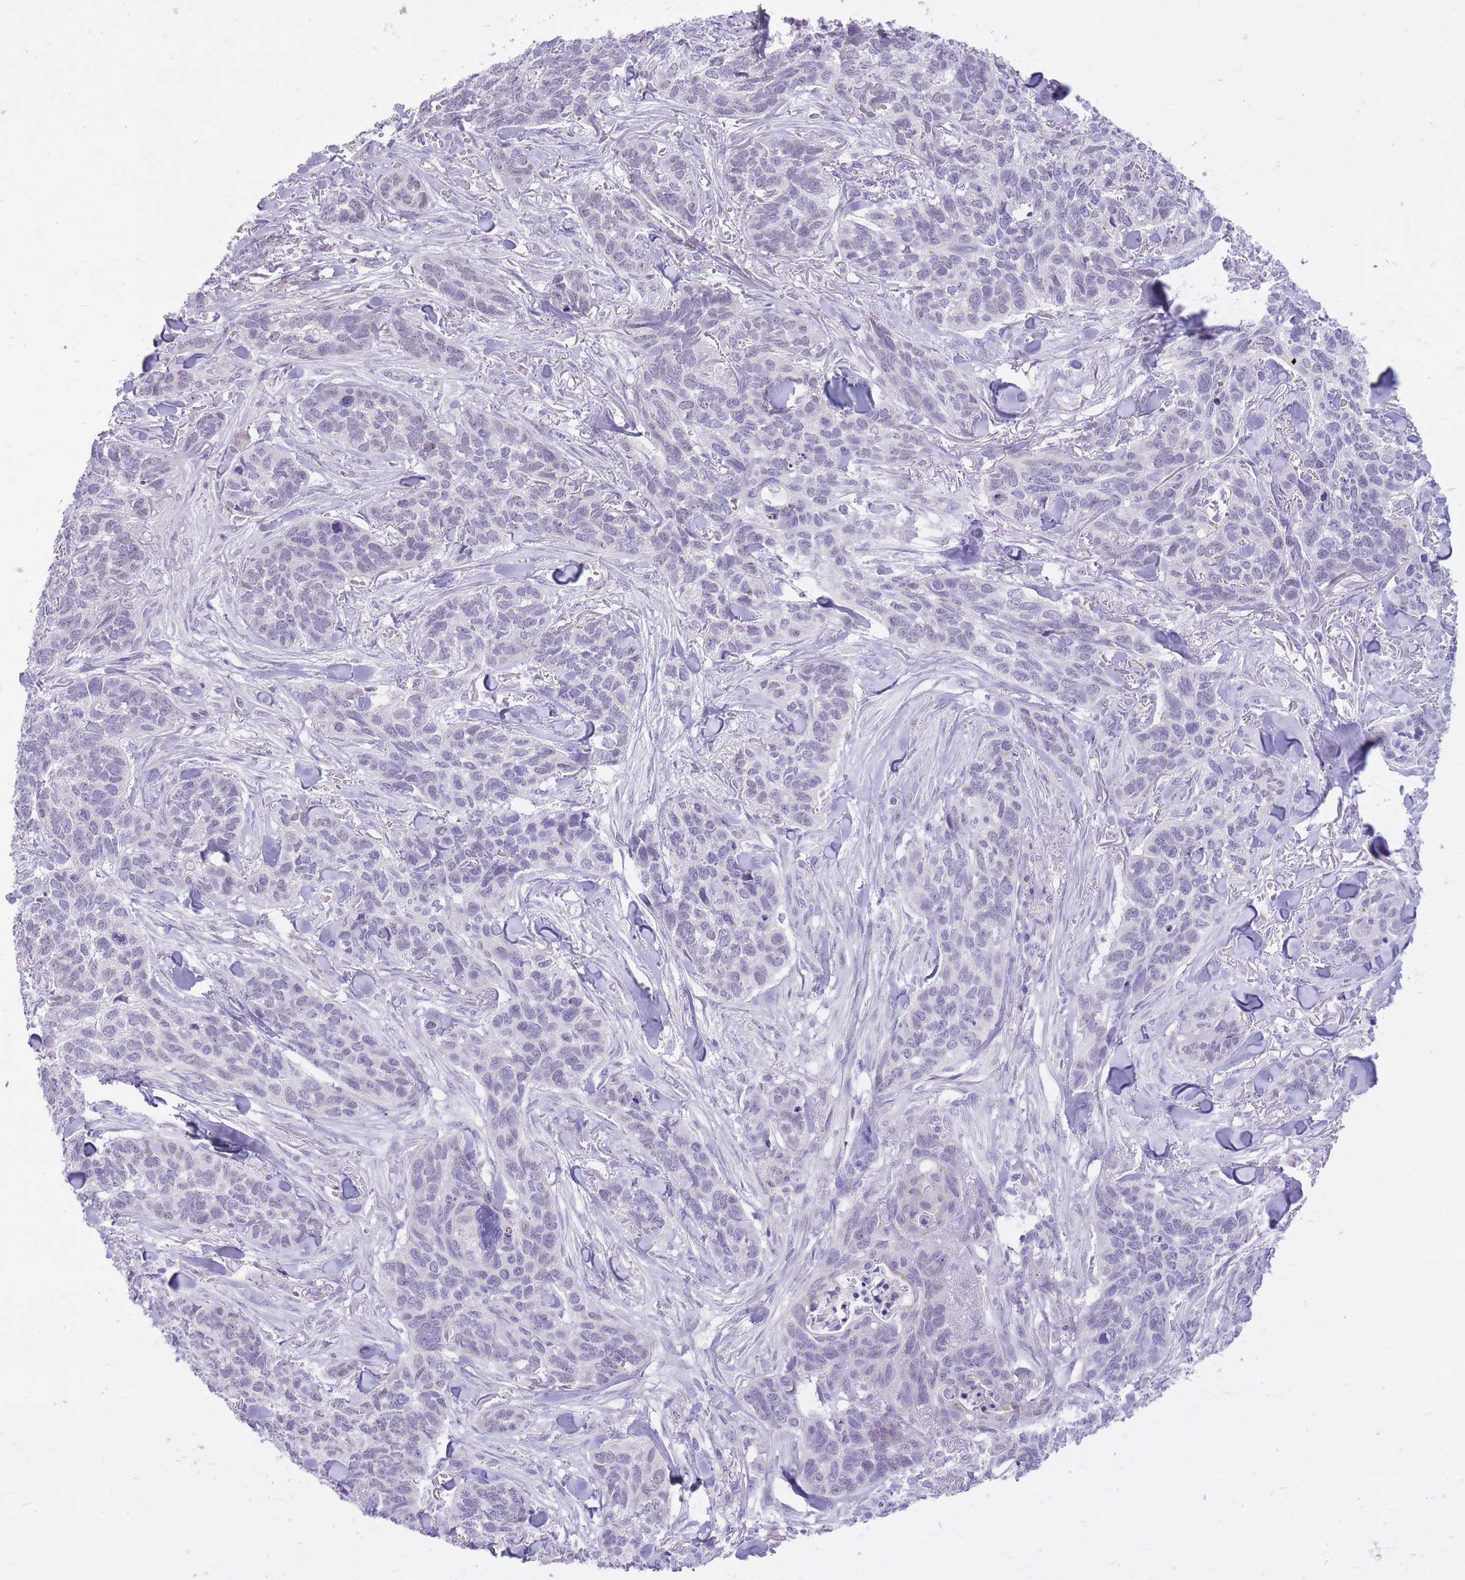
{"staining": {"intensity": "negative", "quantity": "none", "location": "none"}, "tissue": "skin cancer", "cell_type": "Tumor cells", "image_type": "cancer", "snomed": [{"axis": "morphology", "description": "Basal cell carcinoma"}, {"axis": "topography", "description": "Skin"}], "caption": "This is an immunohistochemistry micrograph of human skin cancer (basal cell carcinoma). There is no staining in tumor cells.", "gene": "DENND2D", "patient": {"sex": "male", "age": 86}}